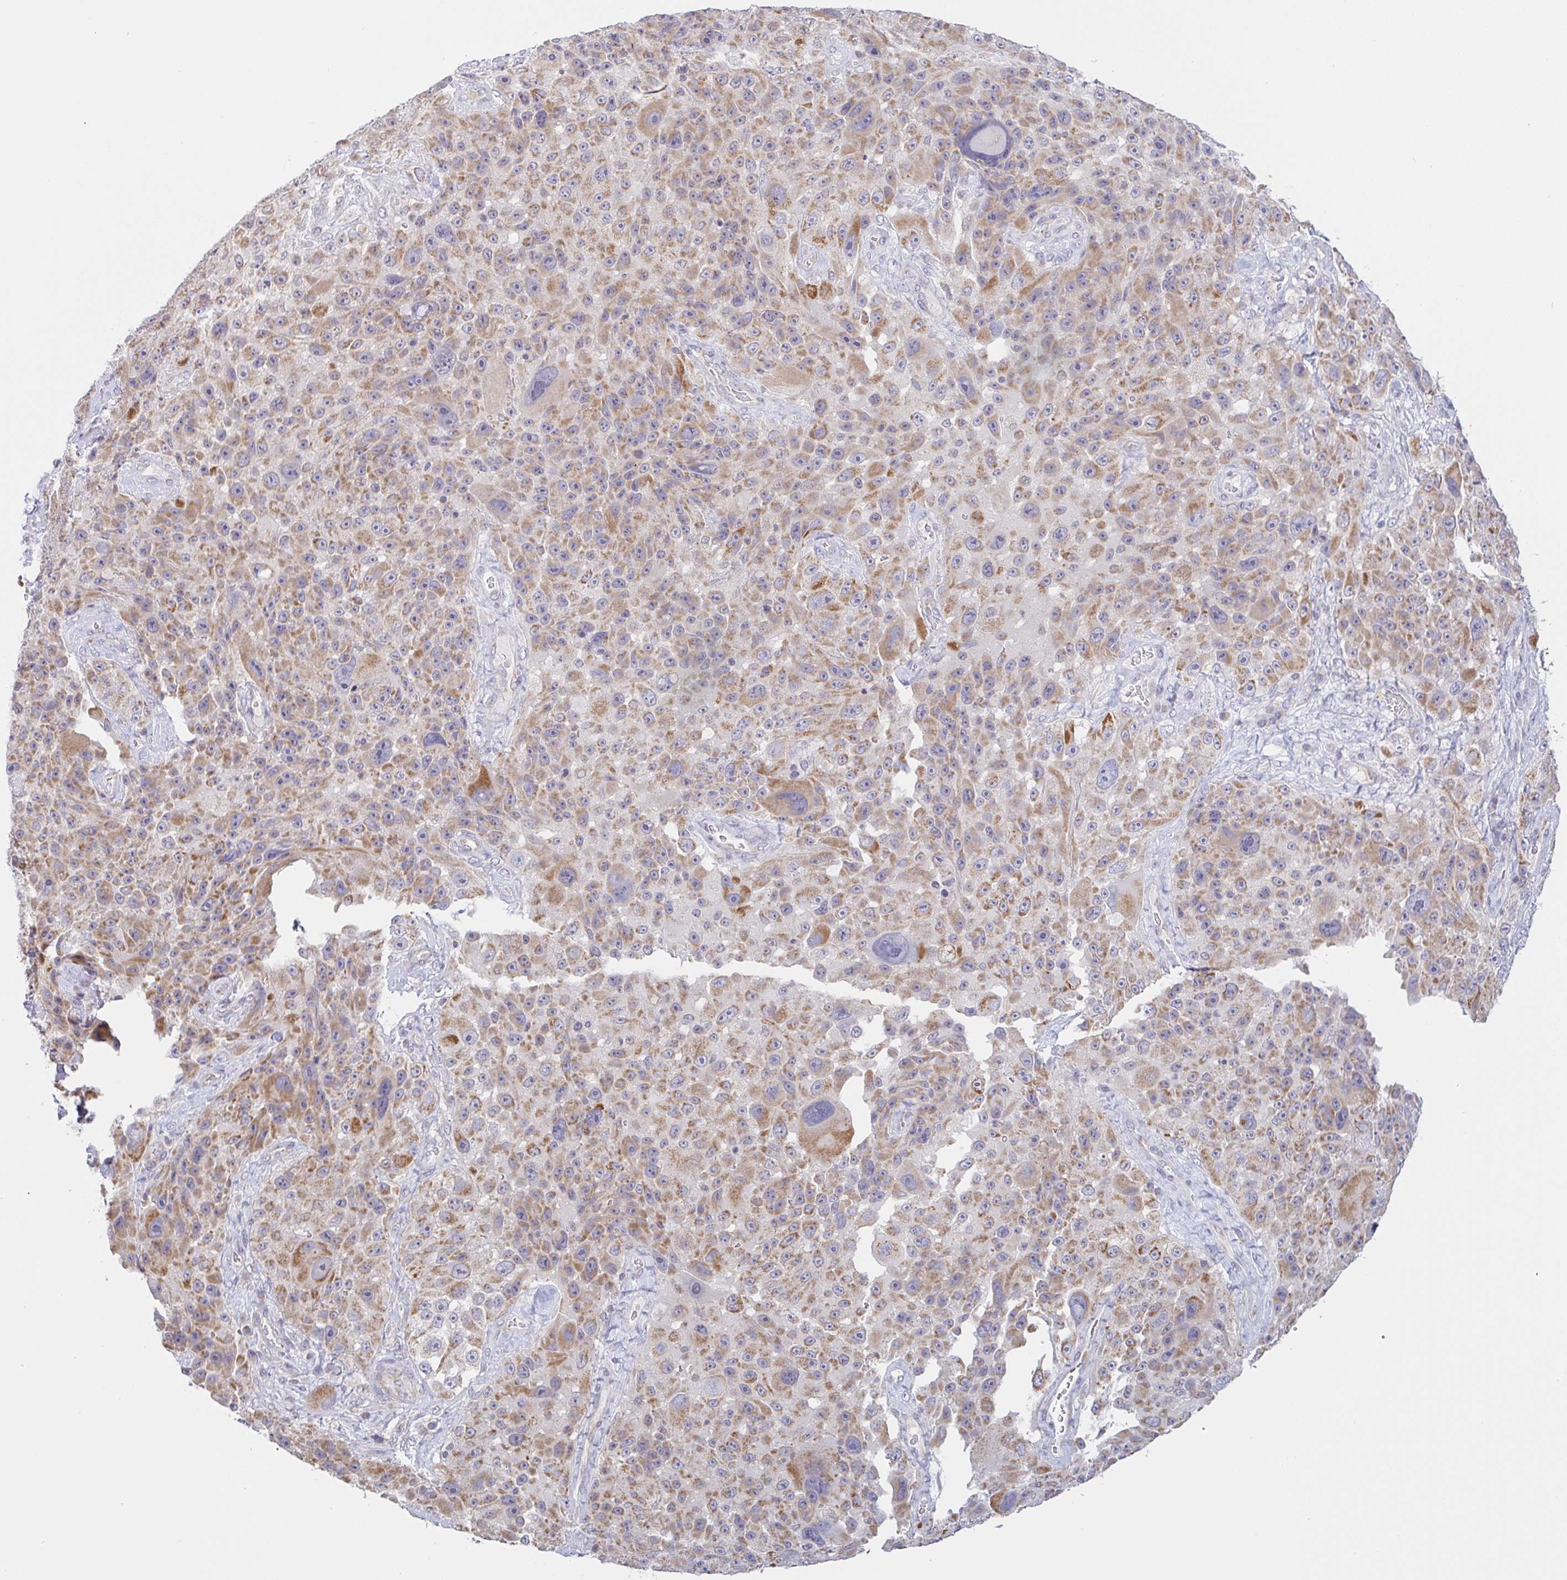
{"staining": {"intensity": "moderate", "quantity": ">75%", "location": "cytoplasmic/membranous"}, "tissue": "melanoma", "cell_type": "Tumor cells", "image_type": "cancer", "snomed": [{"axis": "morphology", "description": "Malignant melanoma, Metastatic site"}, {"axis": "topography", "description": "Lymph node"}], "caption": "Protein staining by IHC displays moderate cytoplasmic/membranous staining in approximately >75% of tumor cells in melanoma.", "gene": "PLCD4", "patient": {"sex": "male", "age": 62}}